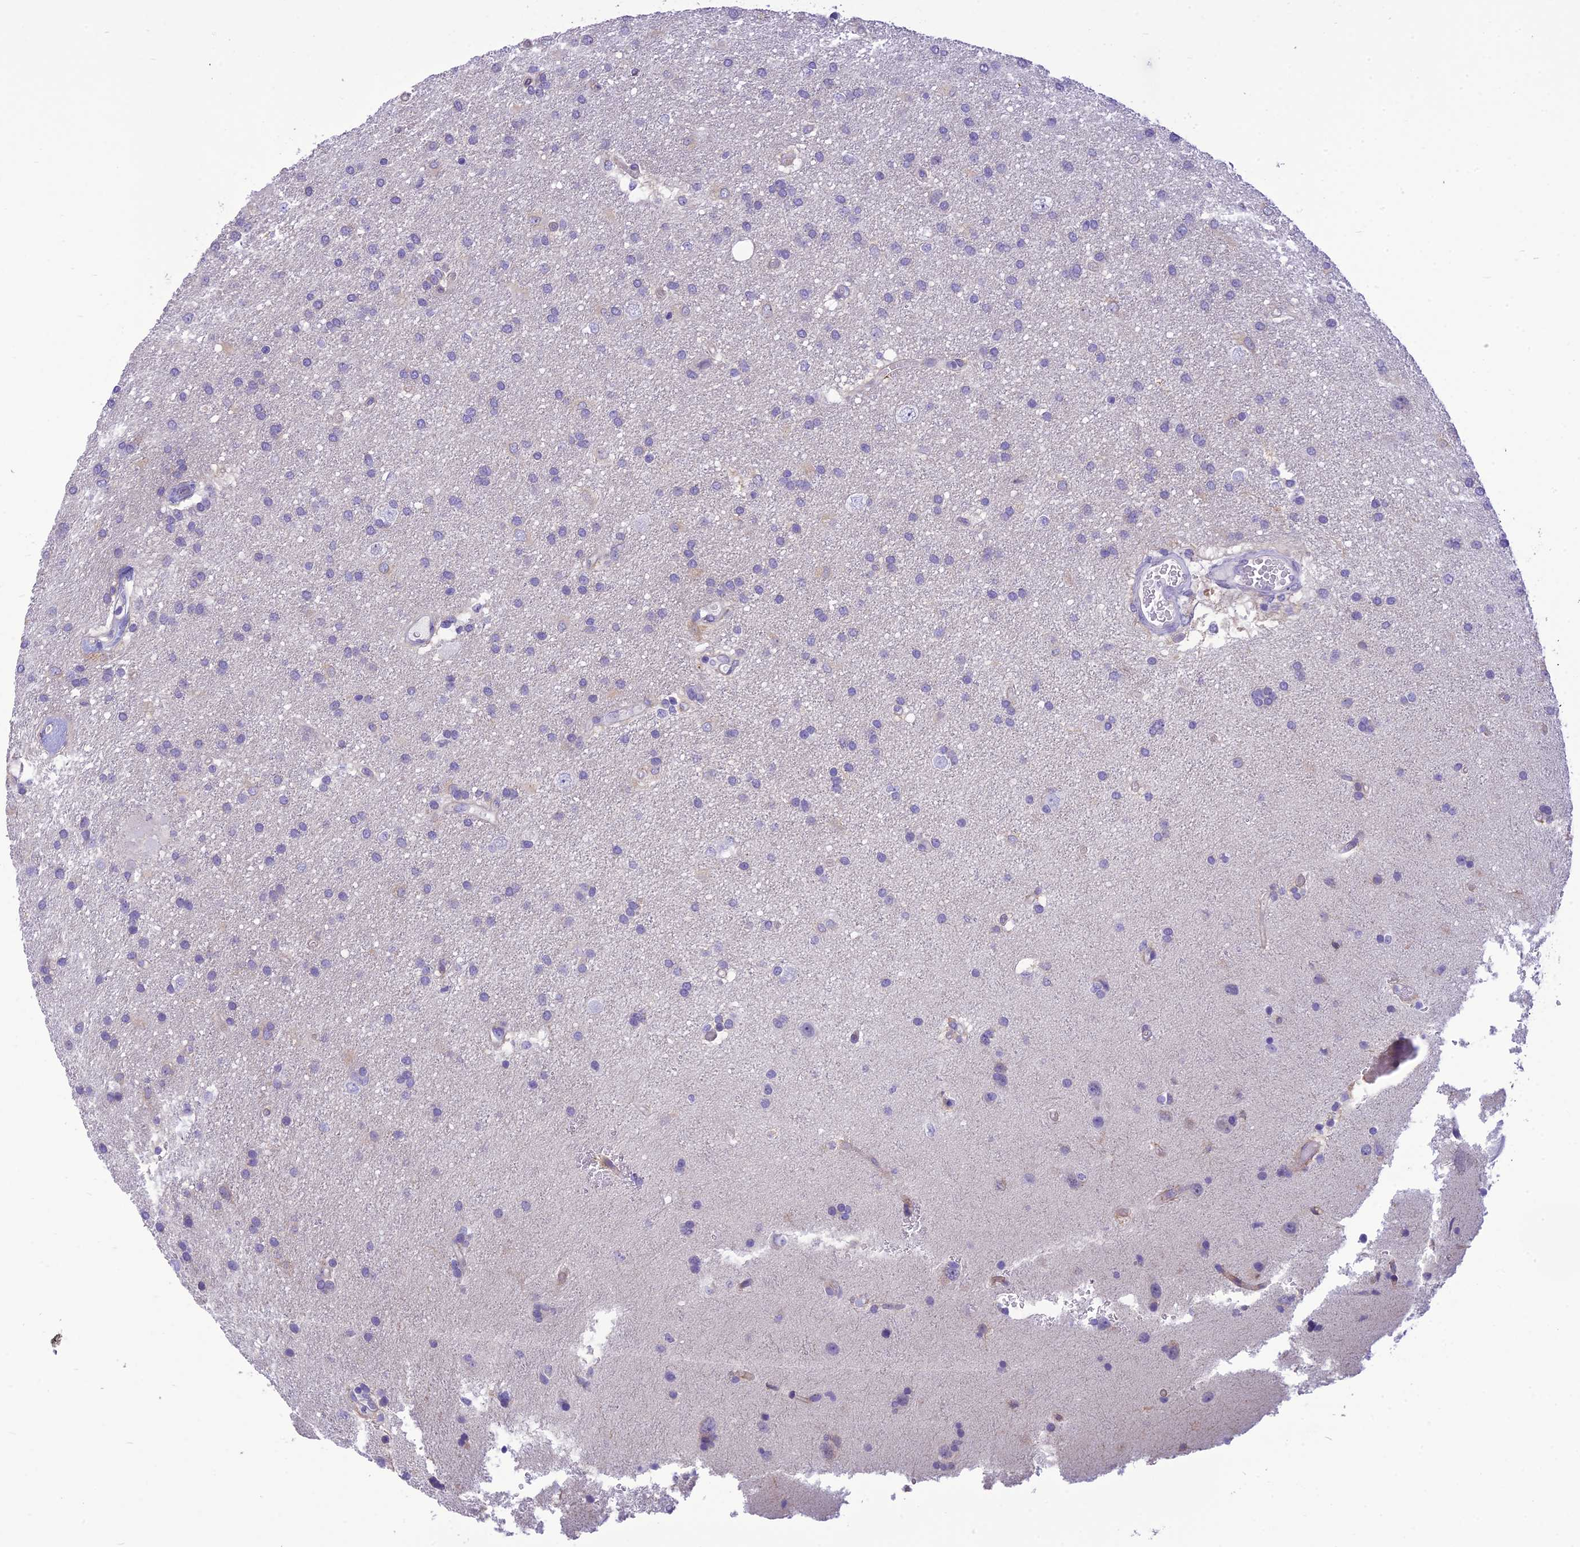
{"staining": {"intensity": "negative", "quantity": "none", "location": "none"}, "tissue": "glioma", "cell_type": "Tumor cells", "image_type": "cancer", "snomed": [{"axis": "morphology", "description": "Glioma, malignant, Low grade"}, {"axis": "topography", "description": "Brain"}], "caption": "There is no significant positivity in tumor cells of low-grade glioma (malignant).", "gene": "DHDH", "patient": {"sex": "male", "age": 66}}